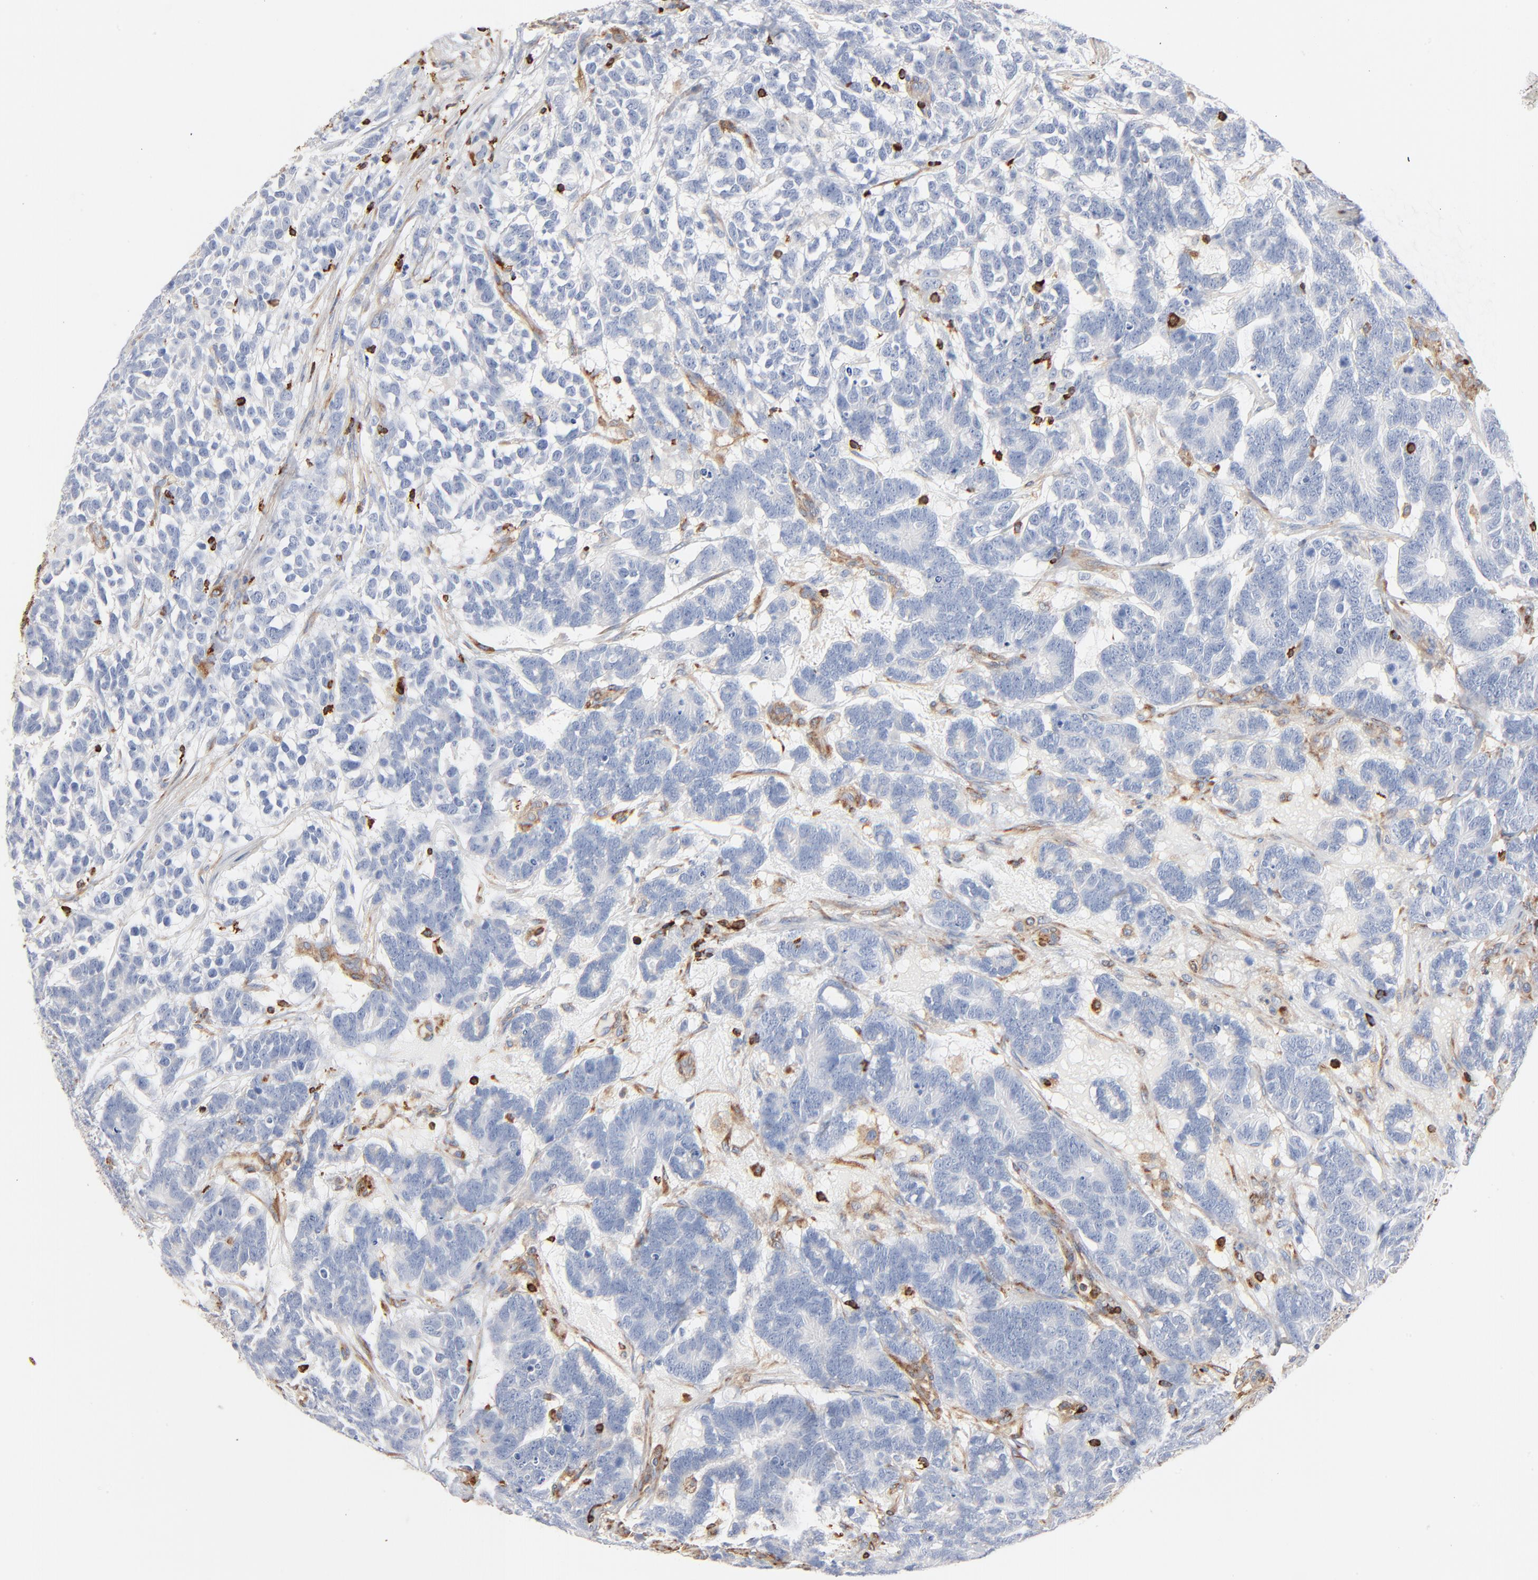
{"staining": {"intensity": "negative", "quantity": "none", "location": "none"}, "tissue": "testis cancer", "cell_type": "Tumor cells", "image_type": "cancer", "snomed": [{"axis": "morphology", "description": "Carcinoma, Embryonal, NOS"}, {"axis": "topography", "description": "Testis"}], "caption": "Immunohistochemistry image of neoplastic tissue: testis embryonal carcinoma stained with DAB displays no significant protein expression in tumor cells.", "gene": "SH3KBP1", "patient": {"sex": "male", "age": 26}}